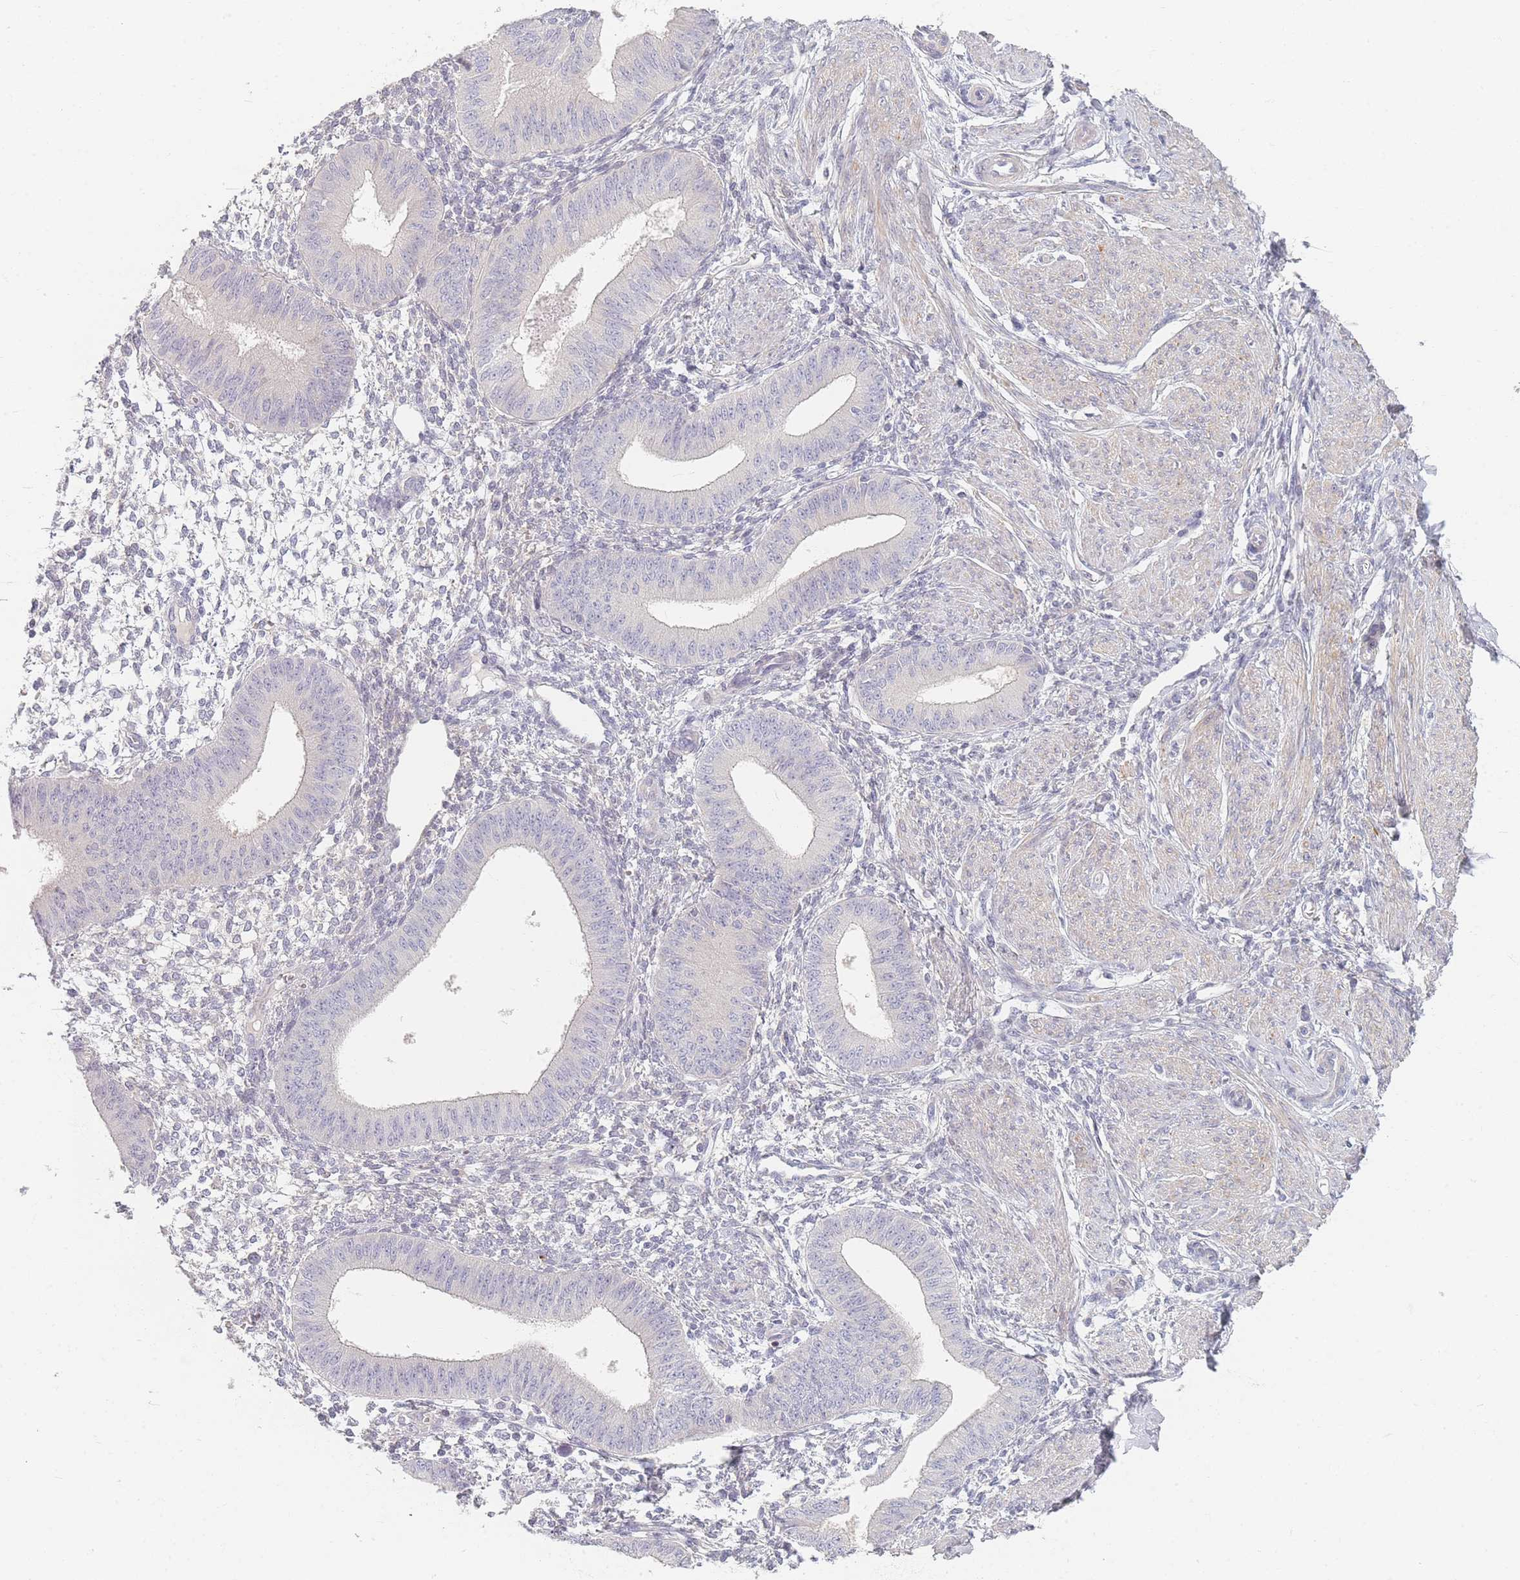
{"staining": {"intensity": "negative", "quantity": "none", "location": "none"}, "tissue": "endometrium", "cell_type": "Cells in endometrial stroma", "image_type": "normal", "snomed": [{"axis": "morphology", "description": "Normal tissue, NOS"}, {"axis": "topography", "description": "Endometrium"}], "caption": "This is a histopathology image of immunohistochemistry staining of normal endometrium, which shows no positivity in cells in endometrial stroma.", "gene": "TMOD1", "patient": {"sex": "female", "age": 49}}